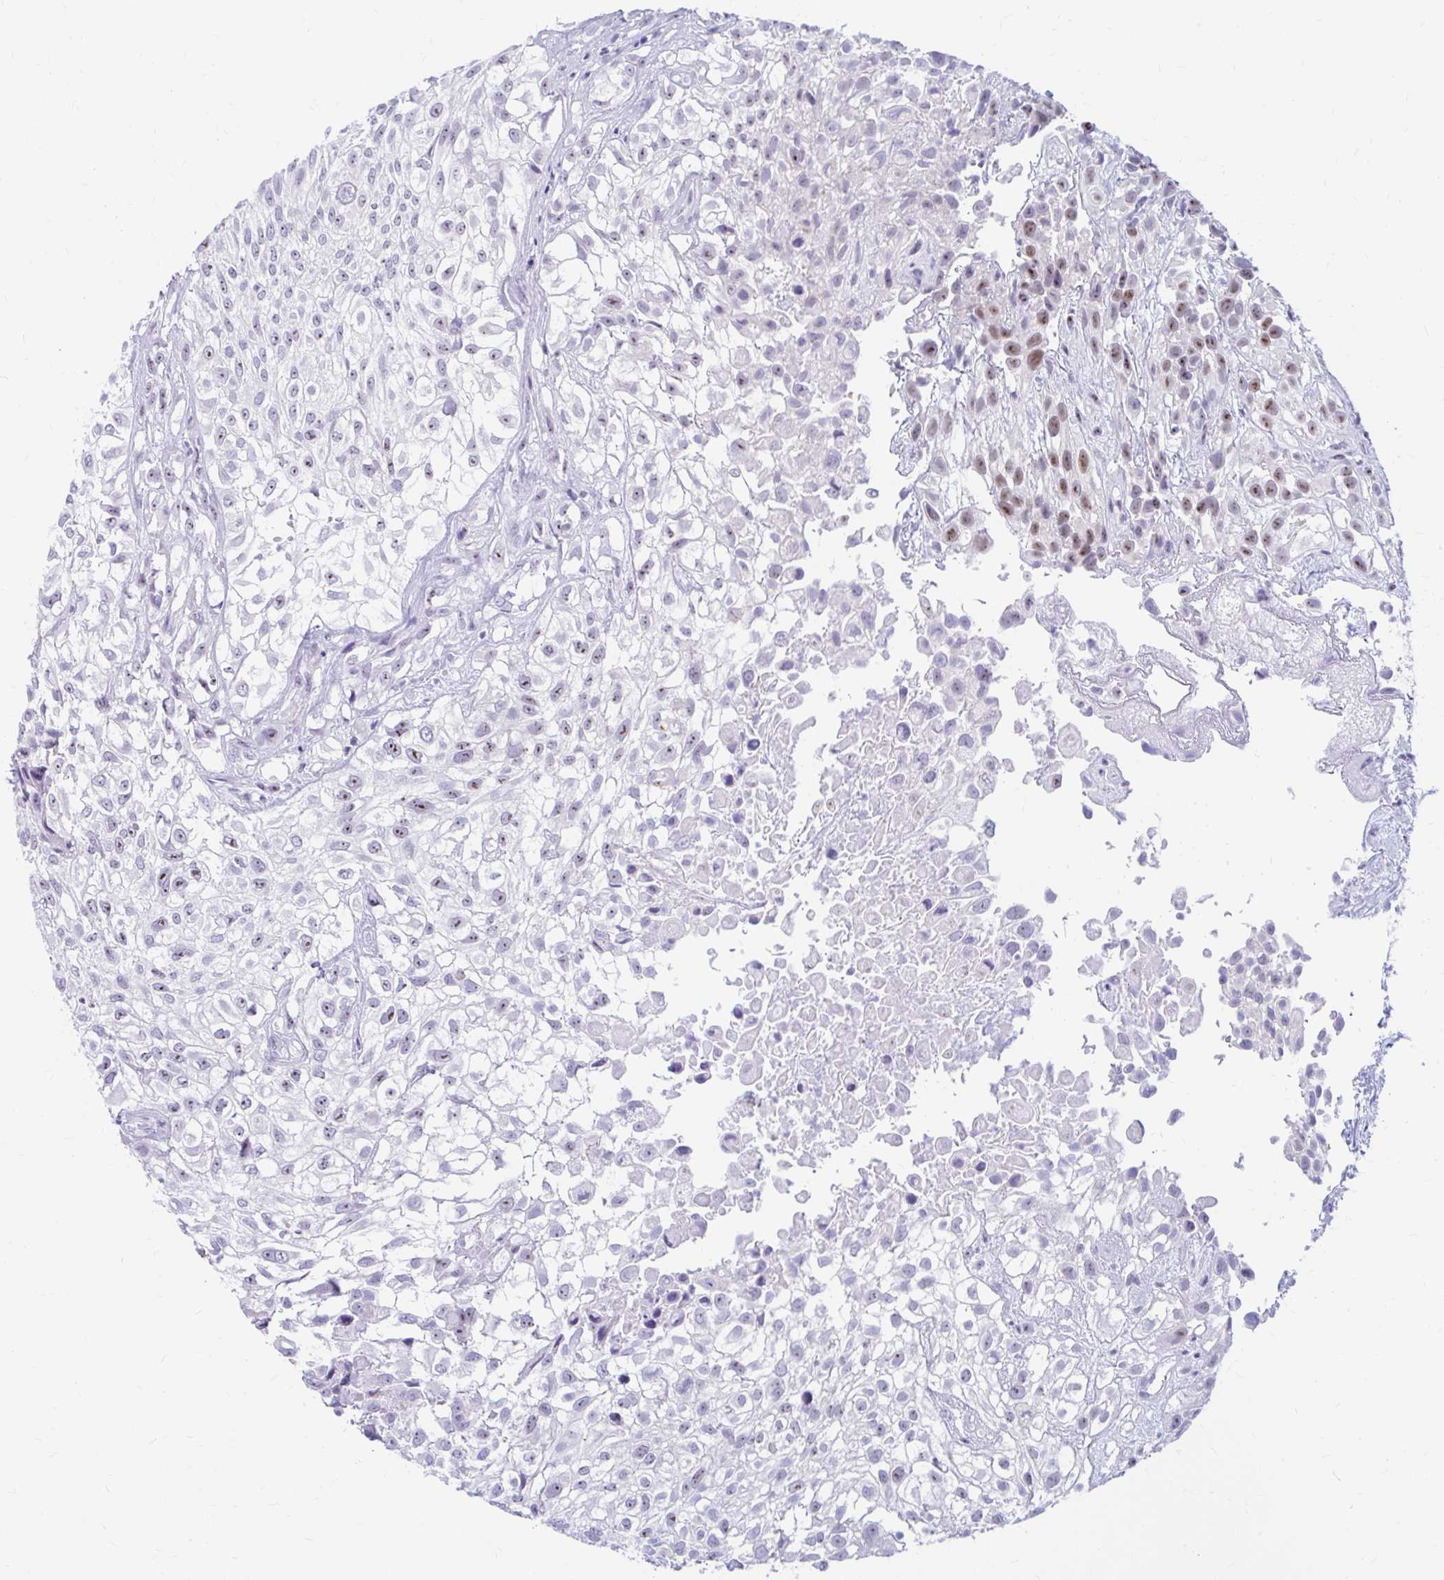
{"staining": {"intensity": "moderate", "quantity": "<25%", "location": "nuclear"}, "tissue": "urothelial cancer", "cell_type": "Tumor cells", "image_type": "cancer", "snomed": [{"axis": "morphology", "description": "Urothelial carcinoma, High grade"}, {"axis": "topography", "description": "Urinary bladder"}], "caption": "Immunohistochemical staining of urothelial cancer shows low levels of moderate nuclear expression in approximately <25% of tumor cells. (IHC, brightfield microscopy, high magnification).", "gene": "FTSJ3", "patient": {"sex": "male", "age": 56}}